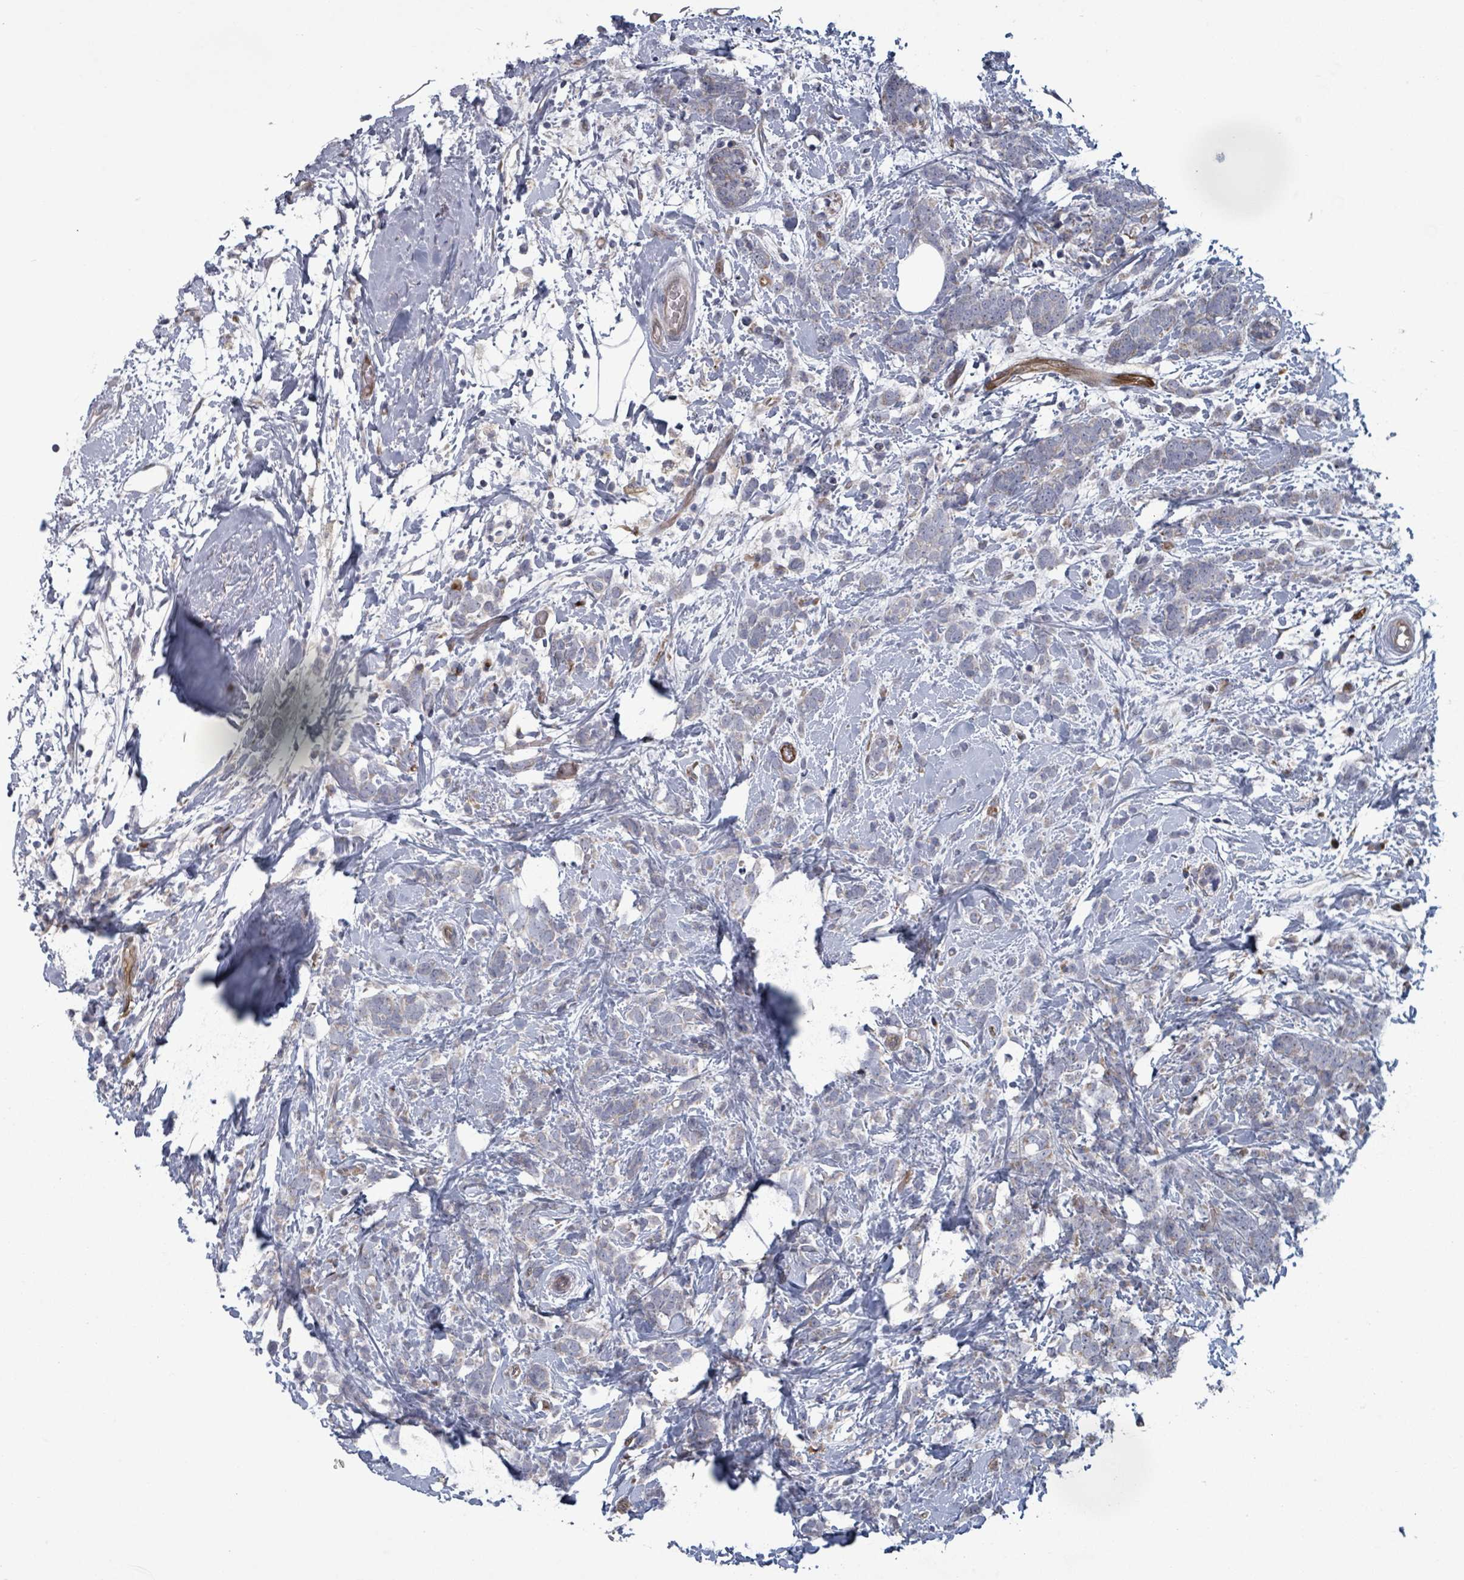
{"staining": {"intensity": "negative", "quantity": "none", "location": "none"}, "tissue": "breast cancer", "cell_type": "Tumor cells", "image_type": "cancer", "snomed": [{"axis": "morphology", "description": "Lobular carcinoma"}, {"axis": "topography", "description": "Breast"}], "caption": "IHC histopathology image of neoplastic tissue: breast cancer stained with DAB (3,3'-diaminobenzidine) exhibits no significant protein expression in tumor cells.", "gene": "FKBP1A", "patient": {"sex": "female", "age": 58}}